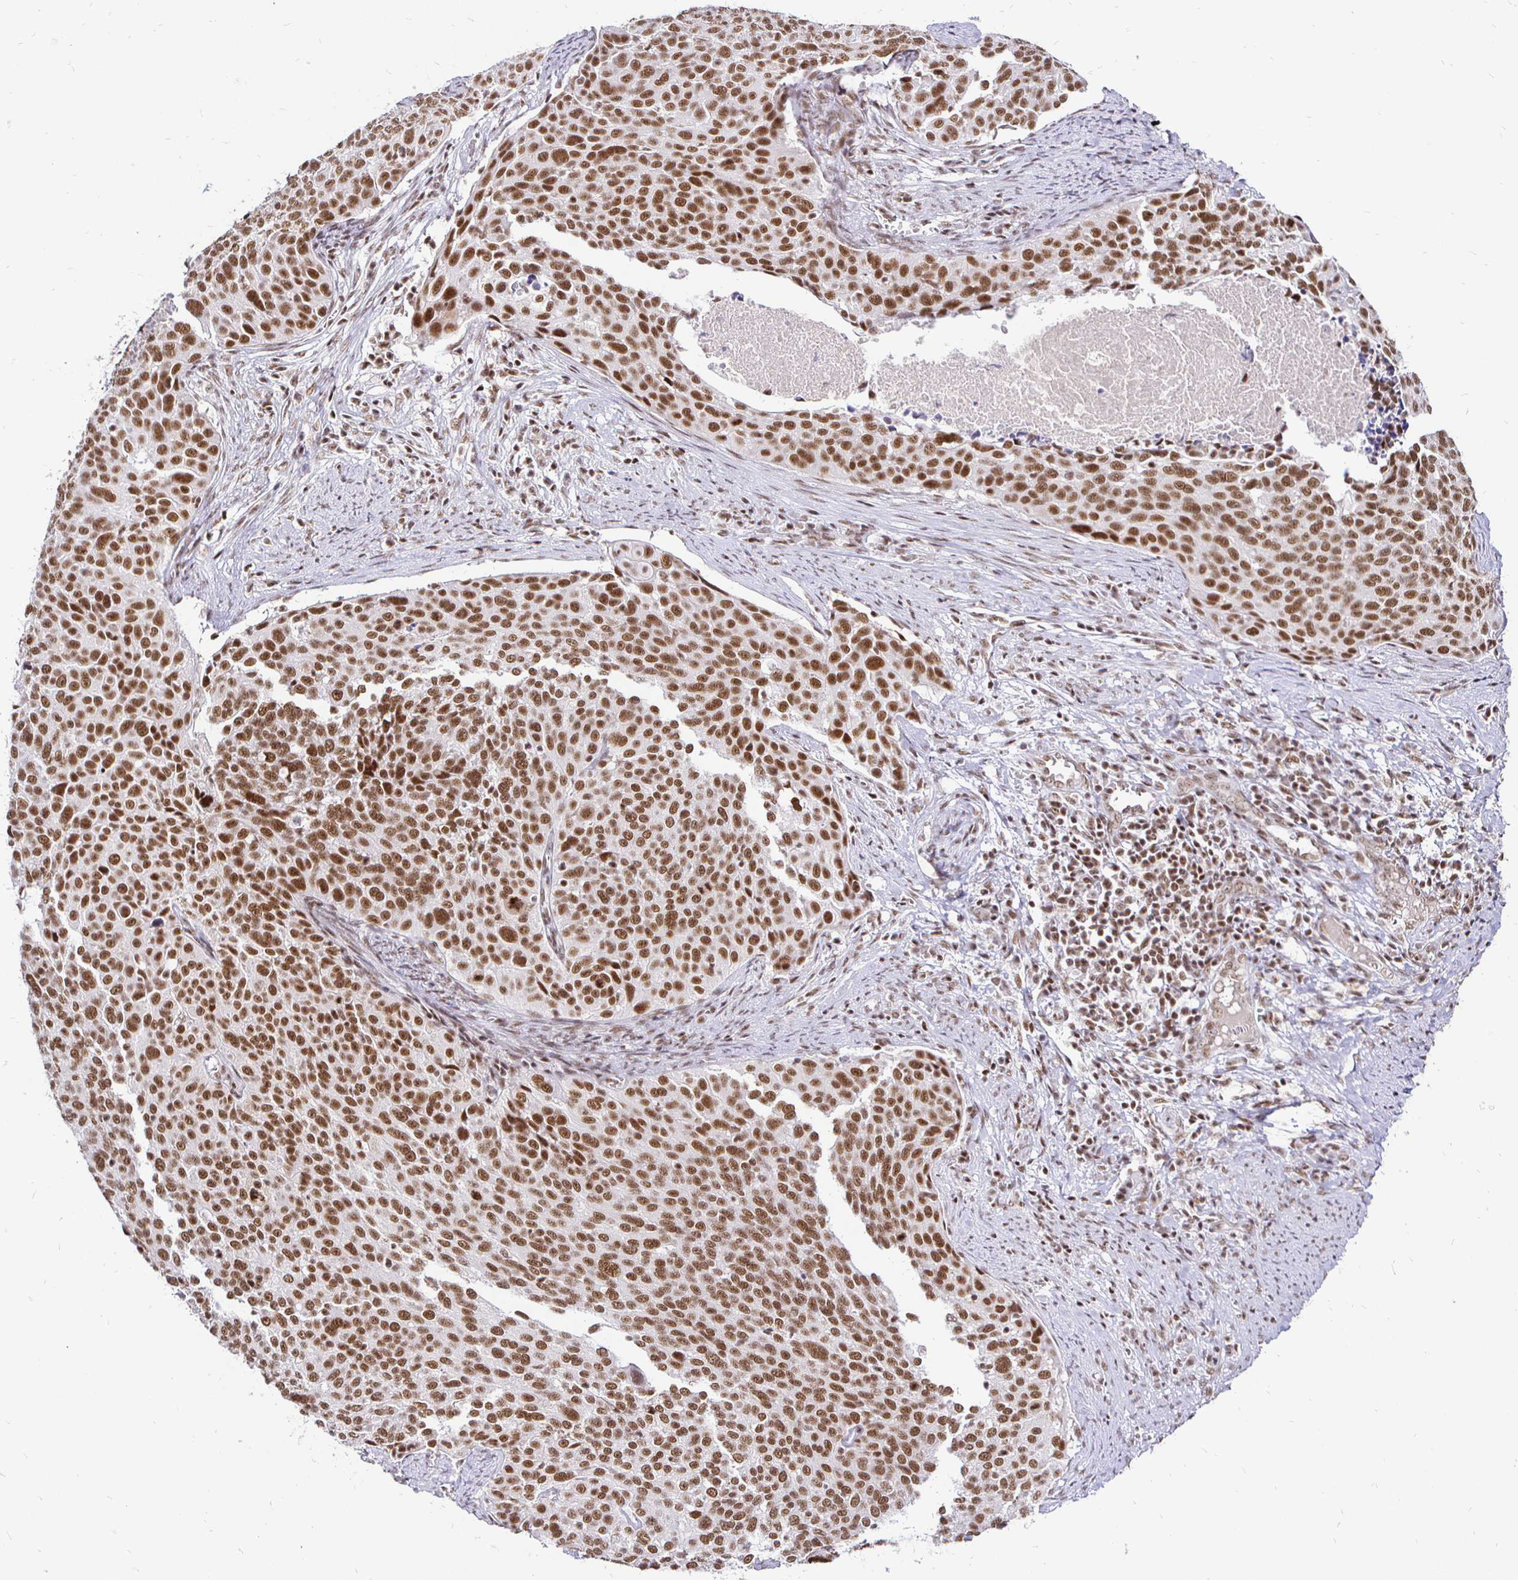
{"staining": {"intensity": "strong", "quantity": ">75%", "location": "nuclear"}, "tissue": "cervical cancer", "cell_type": "Tumor cells", "image_type": "cancer", "snomed": [{"axis": "morphology", "description": "Squamous cell carcinoma, NOS"}, {"axis": "topography", "description": "Cervix"}], "caption": "About >75% of tumor cells in squamous cell carcinoma (cervical) show strong nuclear protein positivity as visualized by brown immunohistochemical staining.", "gene": "SIN3A", "patient": {"sex": "female", "age": 39}}